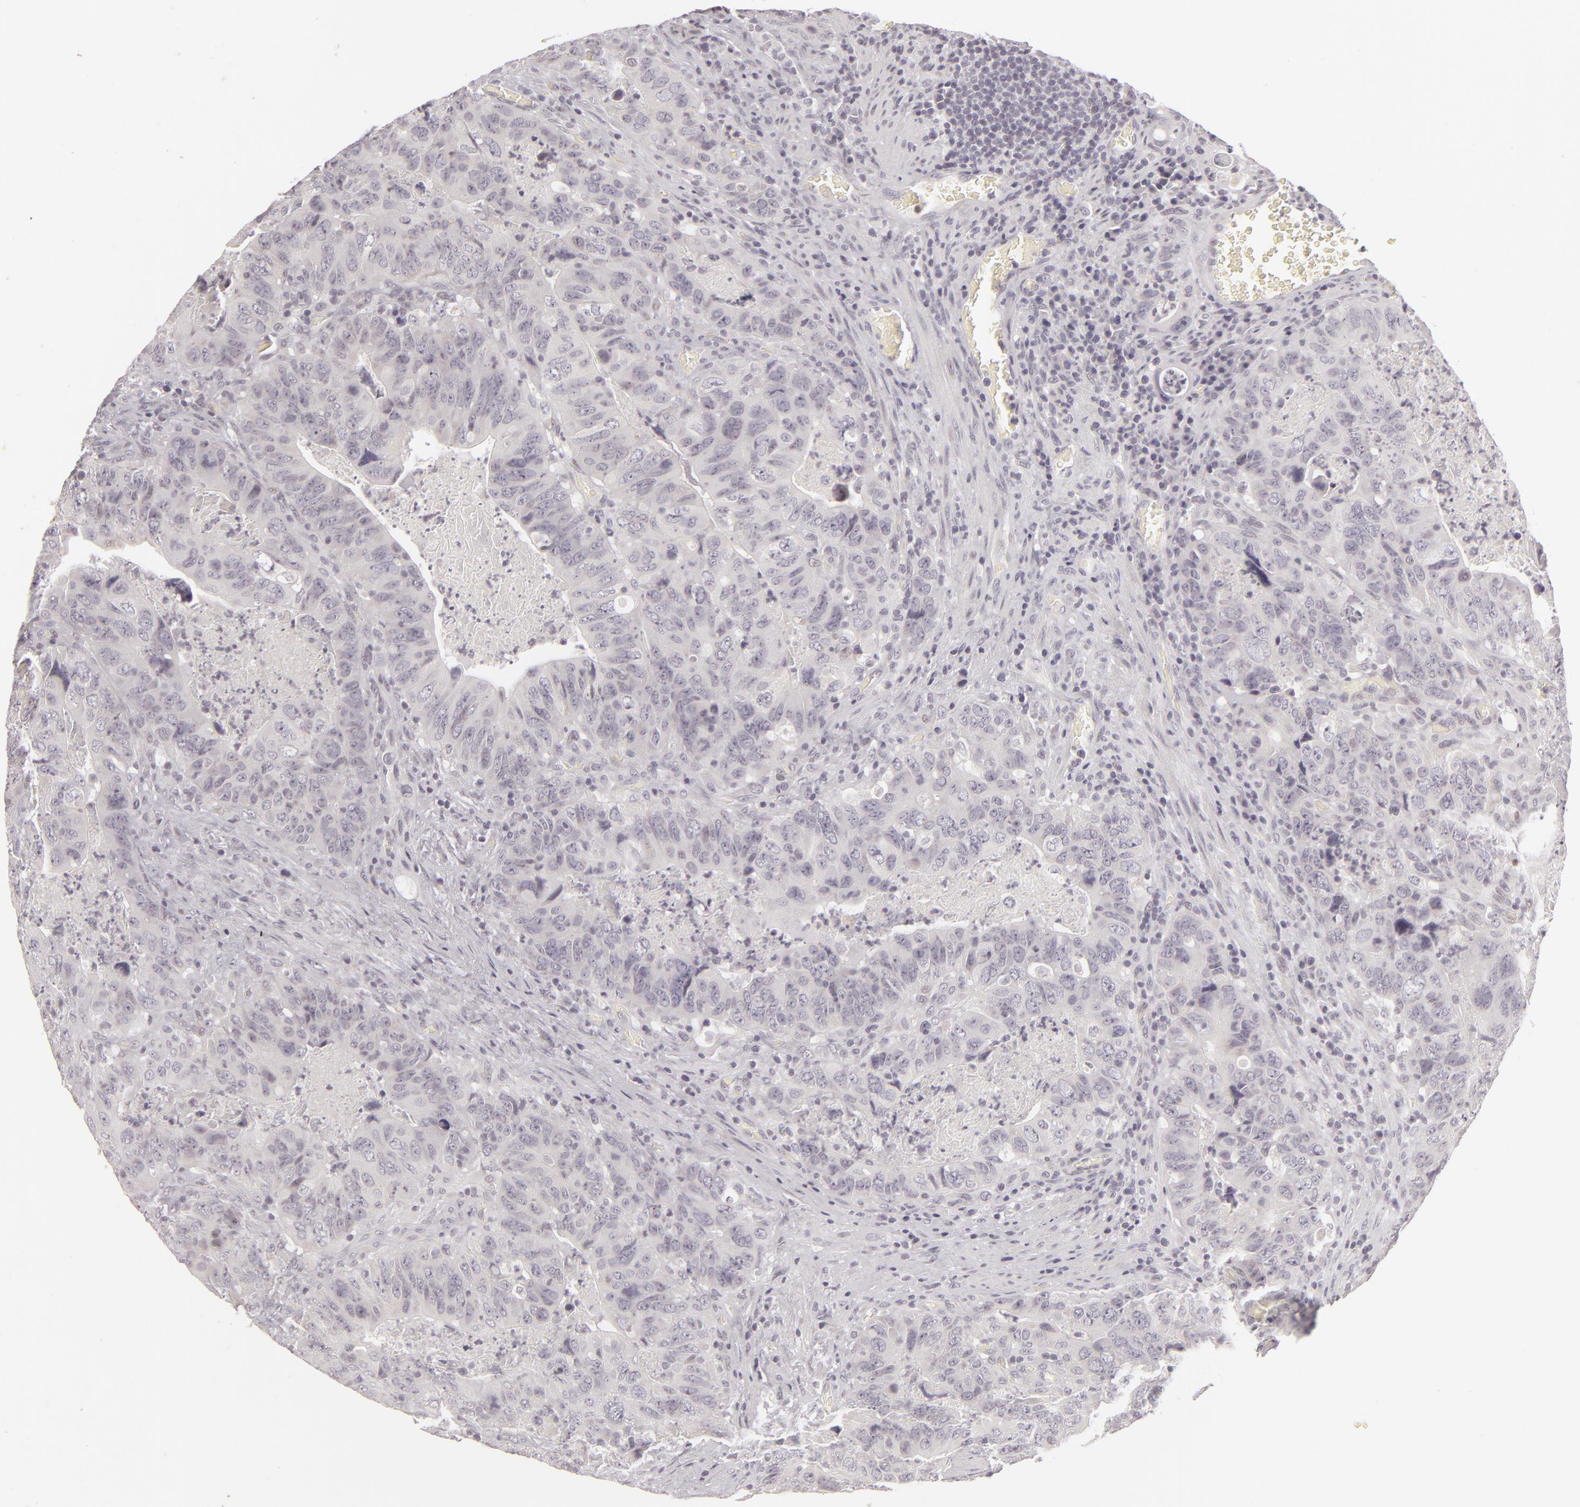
{"staining": {"intensity": "negative", "quantity": "none", "location": "none"}, "tissue": "colorectal cancer", "cell_type": "Tumor cells", "image_type": "cancer", "snomed": [{"axis": "morphology", "description": "Adenocarcinoma, NOS"}, {"axis": "topography", "description": "Rectum"}], "caption": "Immunohistochemistry (IHC) photomicrograph of colorectal cancer (adenocarcinoma) stained for a protein (brown), which reveals no staining in tumor cells.", "gene": "SIX1", "patient": {"sex": "female", "age": 82}}